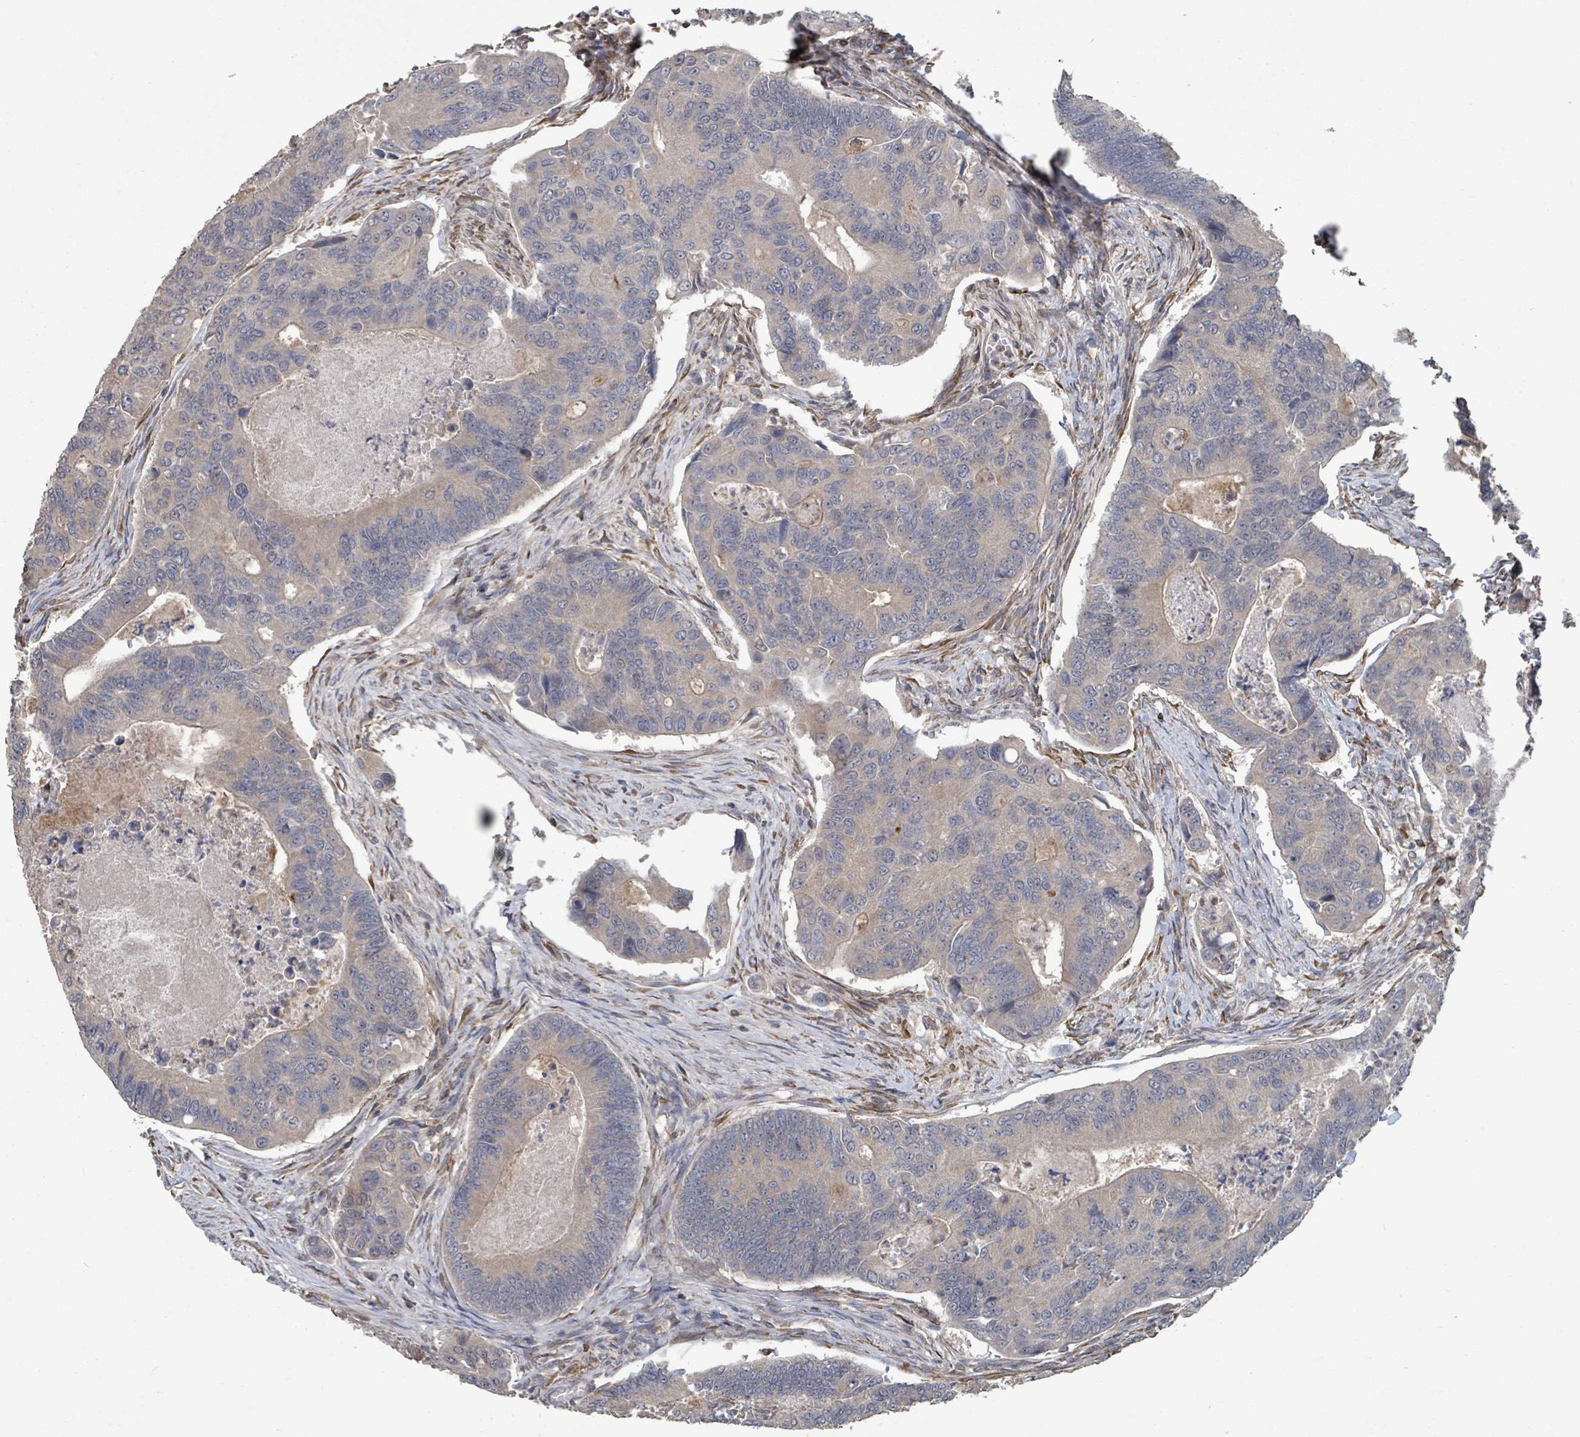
{"staining": {"intensity": "negative", "quantity": "none", "location": "none"}, "tissue": "colorectal cancer", "cell_type": "Tumor cells", "image_type": "cancer", "snomed": [{"axis": "morphology", "description": "Adenocarcinoma, NOS"}, {"axis": "topography", "description": "Colon"}], "caption": "IHC histopathology image of colorectal cancer (adenocarcinoma) stained for a protein (brown), which displays no staining in tumor cells.", "gene": "SLC9A7", "patient": {"sex": "female", "age": 67}}